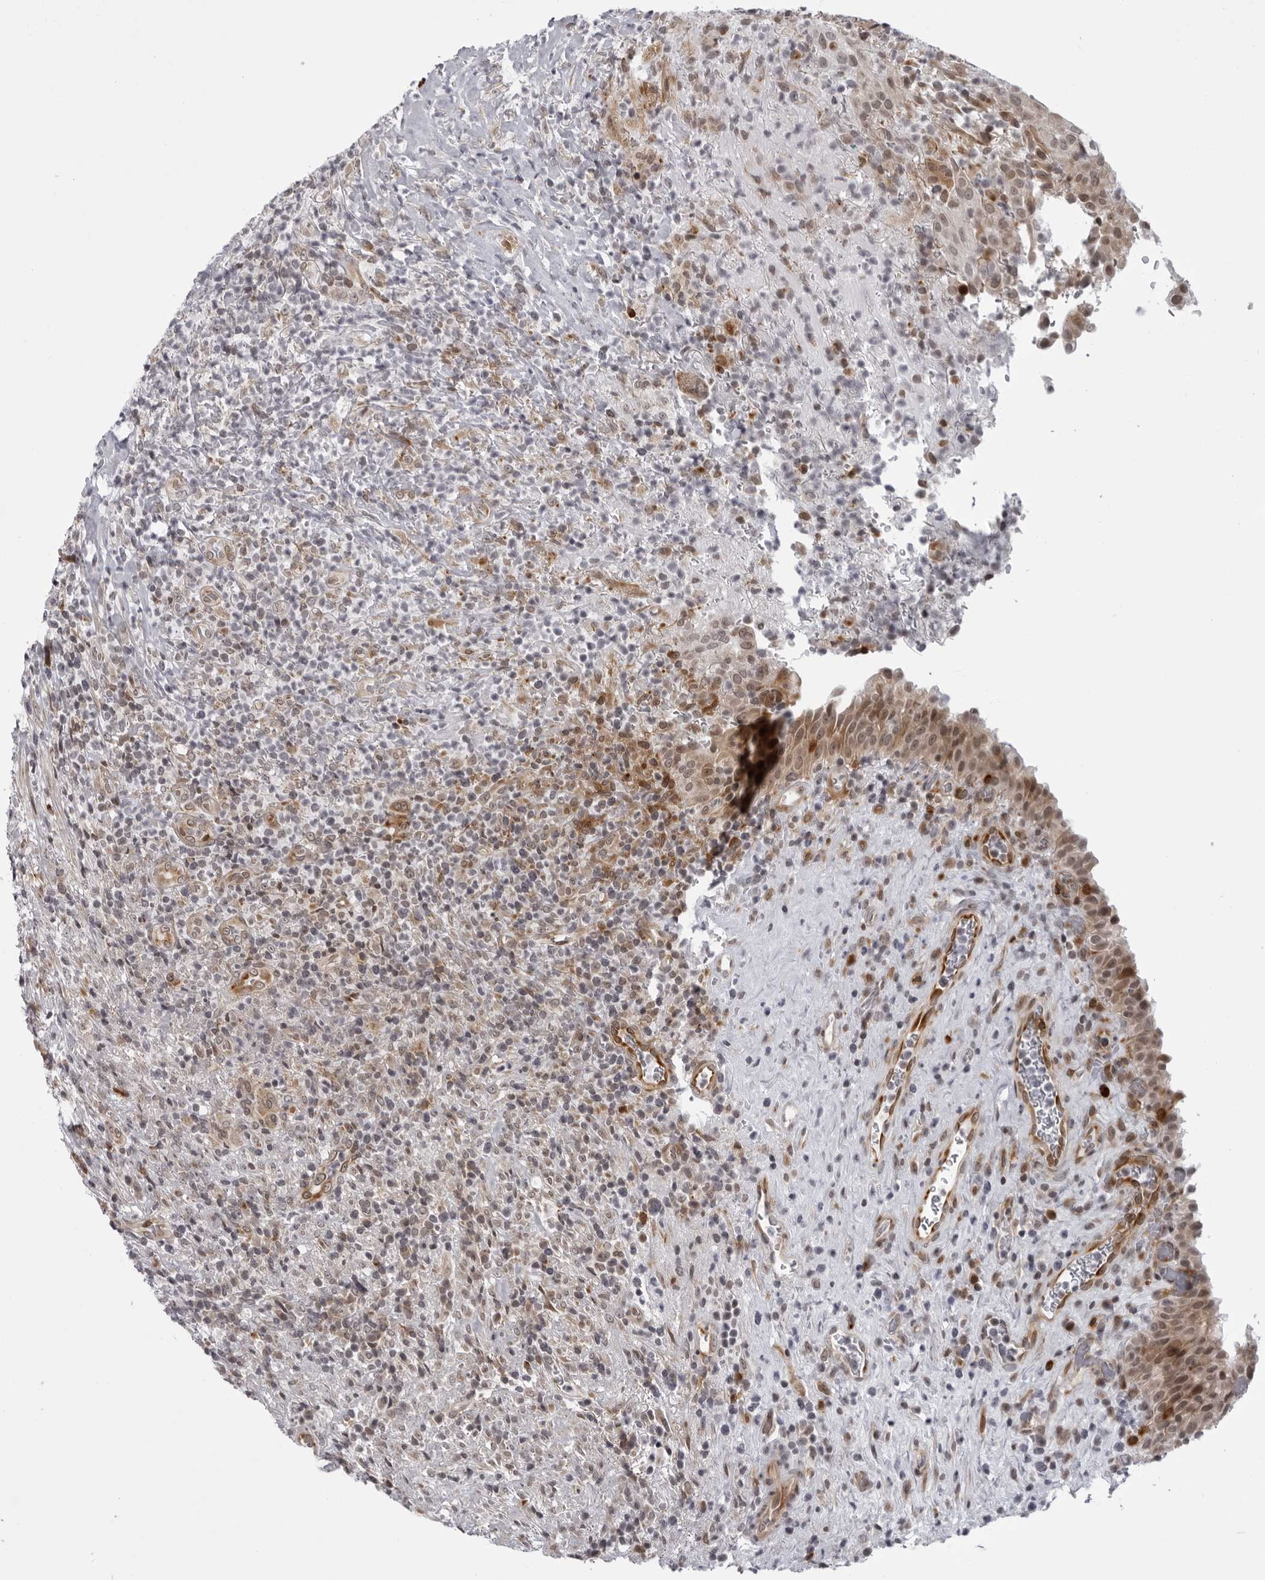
{"staining": {"intensity": "moderate", "quantity": ">75%", "location": "cytoplasmic/membranous,nuclear"}, "tissue": "urinary bladder", "cell_type": "Urothelial cells", "image_type": "normal", "snomed": [{"axis": "morphology", "description": "Normal tissue, NOS"}, {"axis": "morphology", "description": "Inflammation, NOS"}, {"axis": "topography", "description": "Urinary bladder"}], "caption": "Urothelial cells reveal medium levels of moderate cytoplasmic/membranous,nuclear expression in approximately >75% of cells in normal human urinary bladder.", "gene": "GCSAML", "patient": {"sex": "female", "age": 75}}